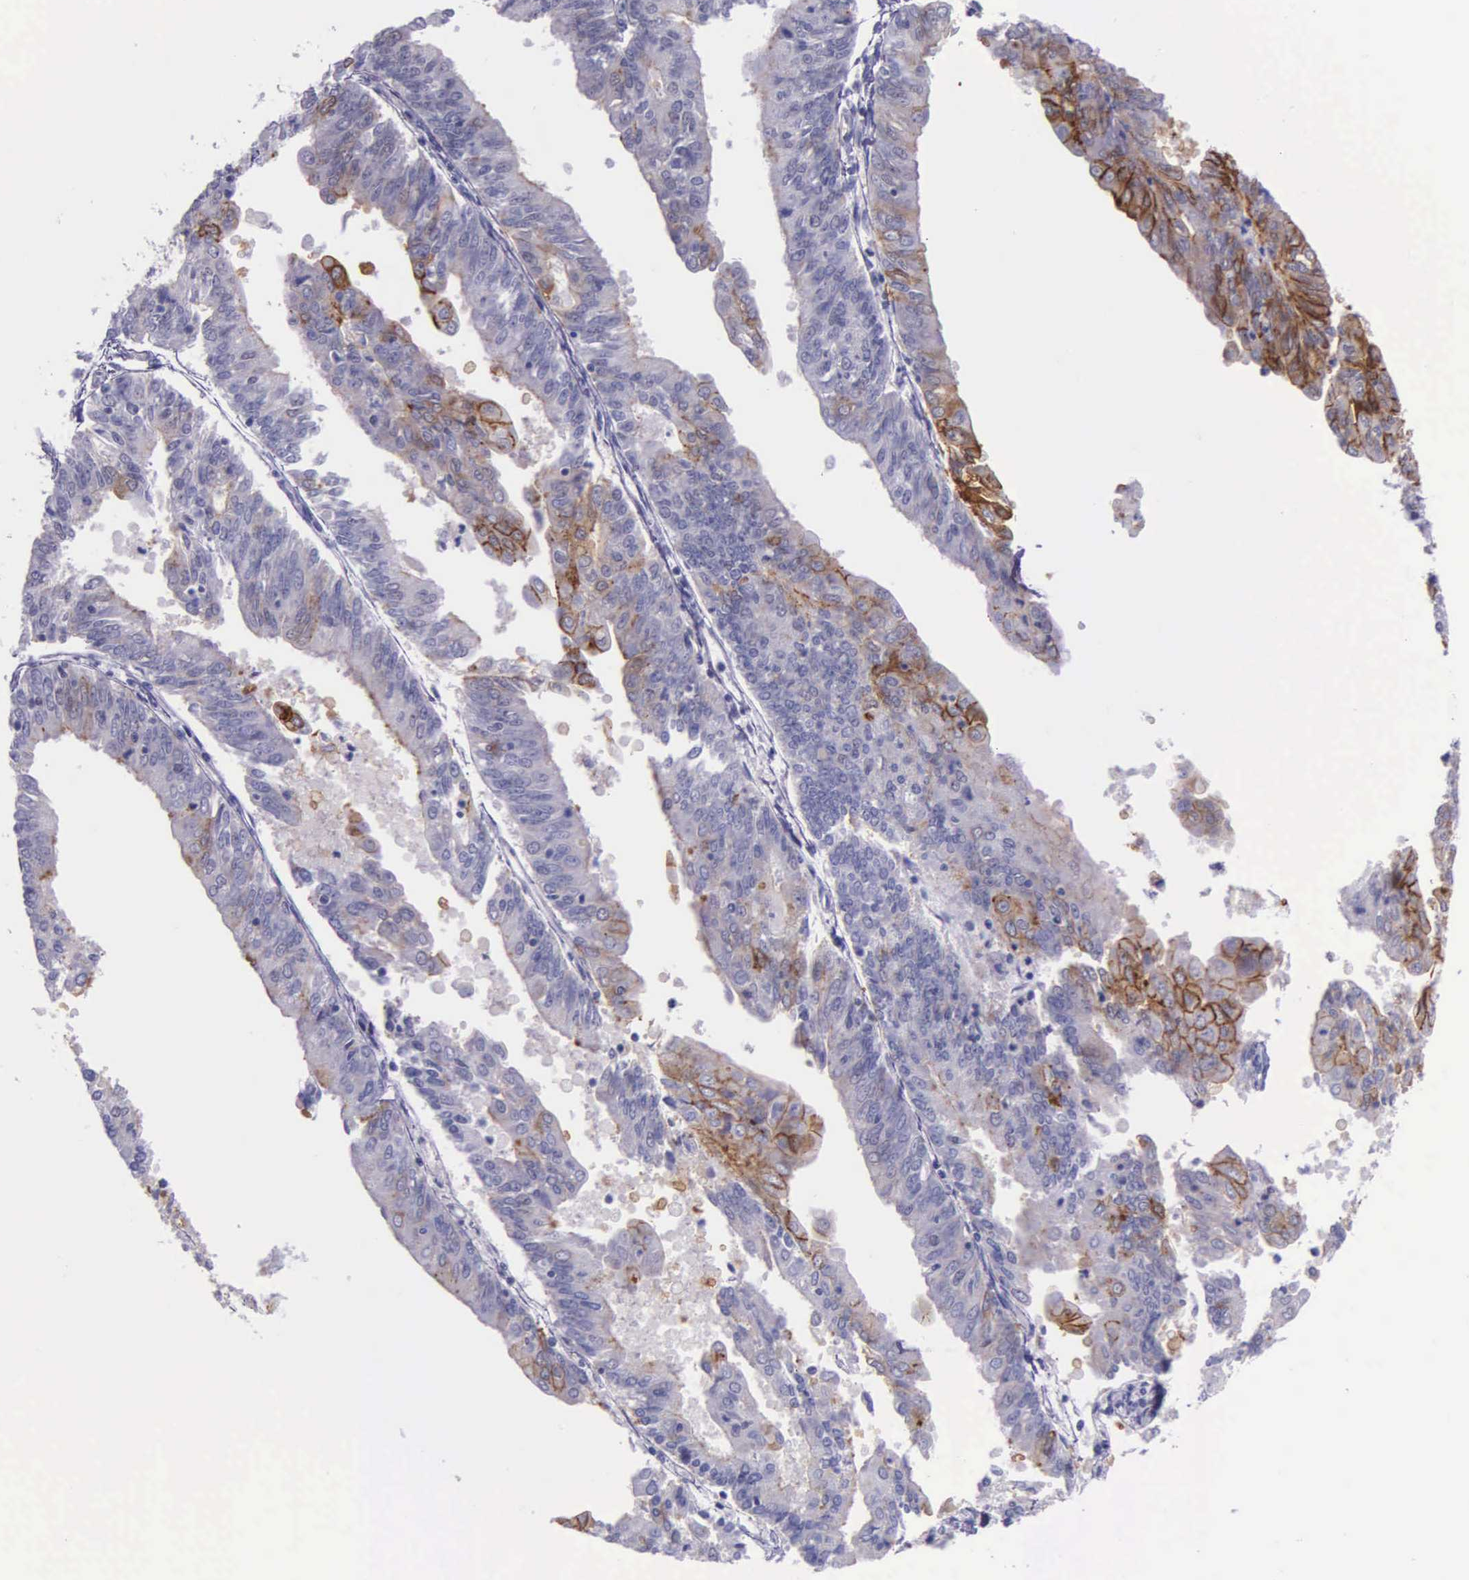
{"staining": {"intensity": "weak", "quantity": "25%-75%", "location": "cytoplasmic/membranous"}, "tissue": "endometrial cancer", "cell_type": "Tumor cells", "image_type": "cancer", "snomed": [{"axis": "morphology", "description": "Adenocarcinoma, NOS"}, {"axis": "topography", "description": "Endometrium"}], "caption": "IHC histopathology image of human endometrial adenocarcinoma stained for a protein (brown), which exhibits low levels of weak cytoplasmic/membranous expression in approximately 25%-75% of tumor cells.", "gene": "AHNAK2", "patient": {"sex": "female", "age": 79}}